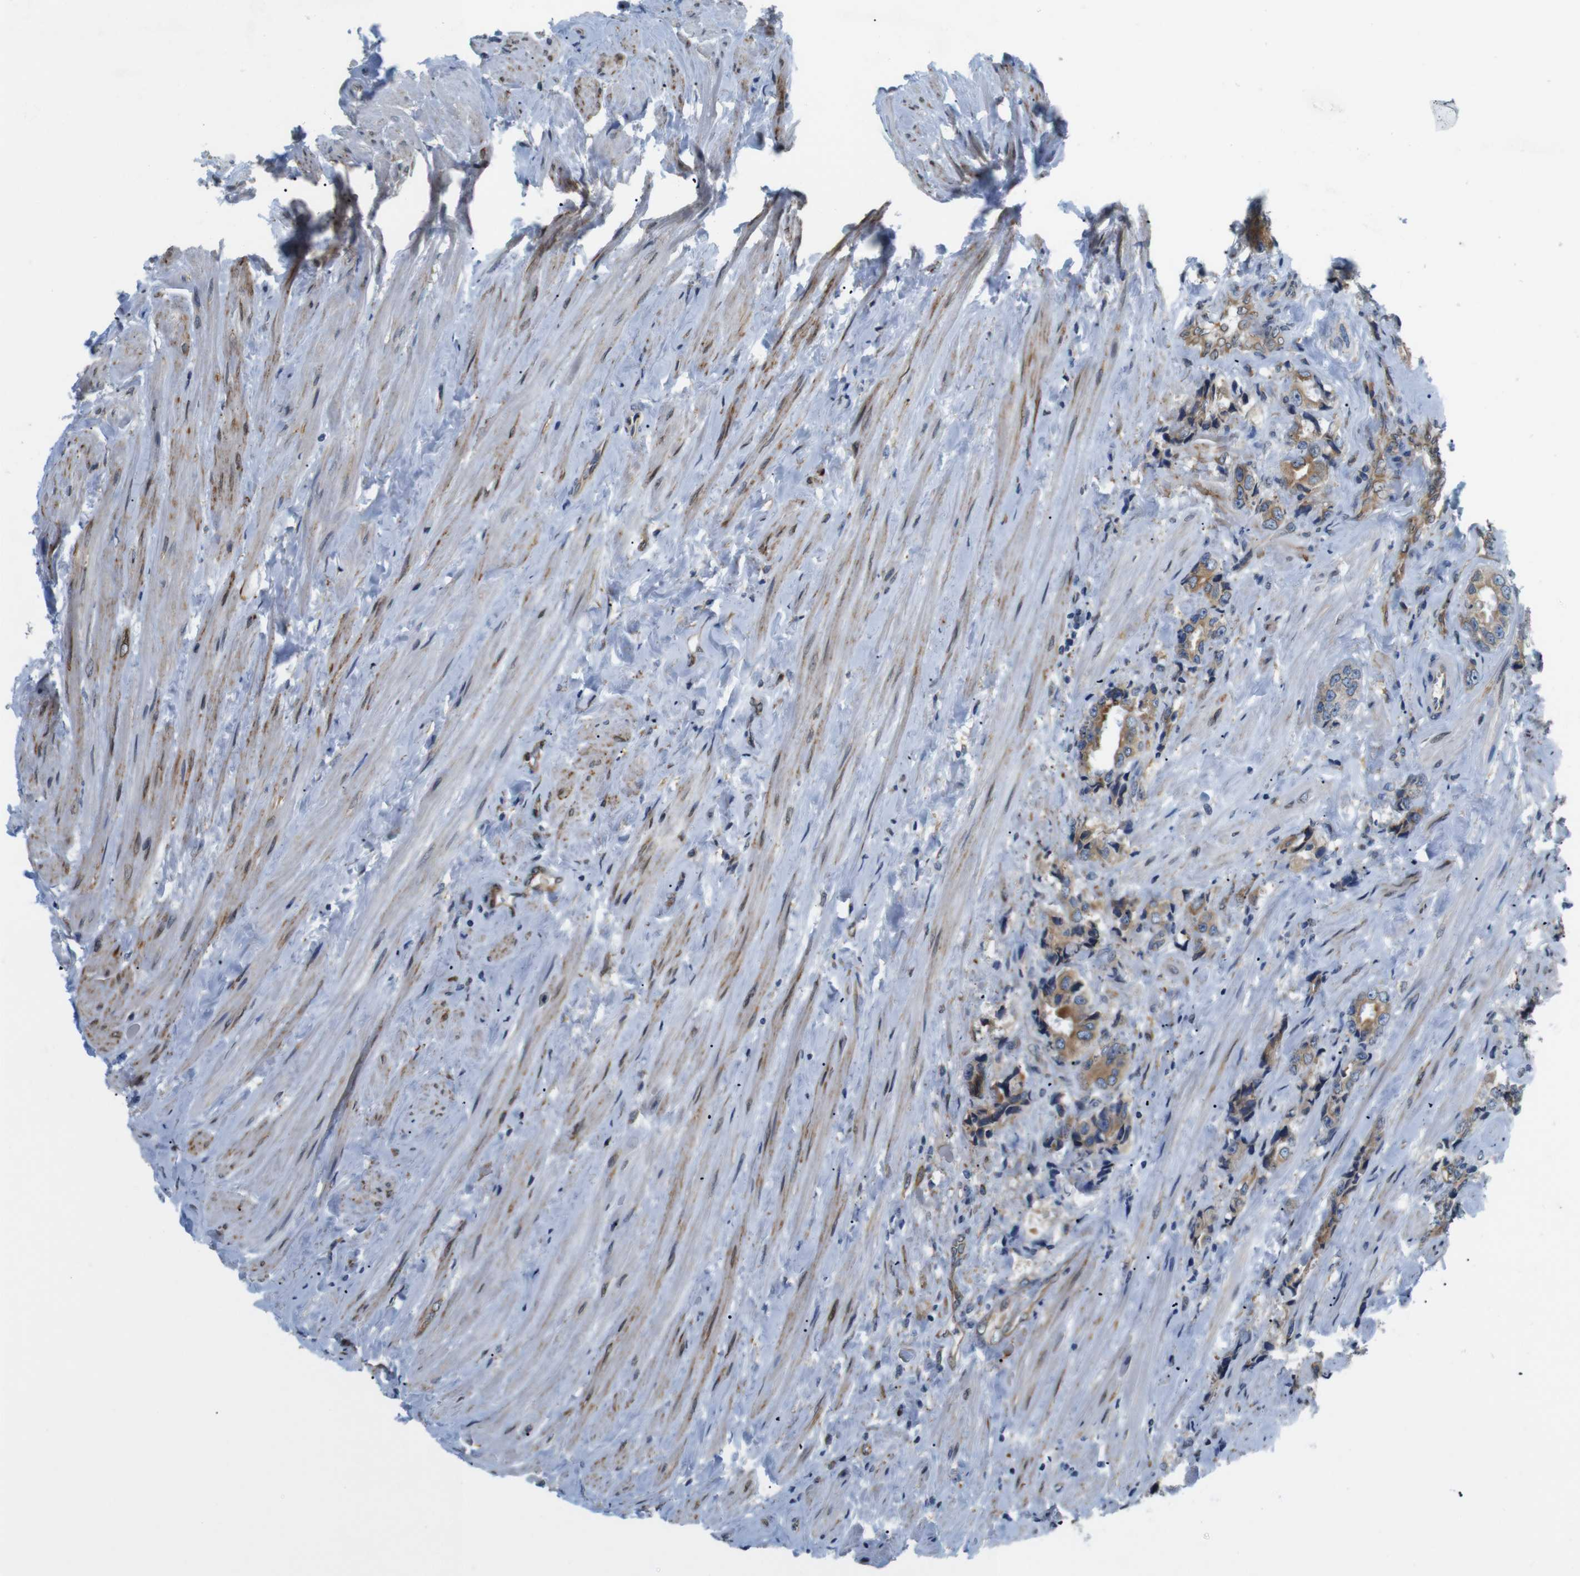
{"staining": {"intensity": "moderate", "quantity": ">75%", "location": "cytoplasmic/membranous"}, "tissue": "prostate cancer", "cell_type": "Tumor cells", "image_type": "cancer", "snomed": [{"axis": "morphology", "description": "Adenocarcinoma, High grade"}, {"axis": "topography", "description": "Prostate"}], "caption": "A micrograph of human prostate adenocarcinoma (high-grade) stained for a protein shows moderate cytoplasmic/membranous brown staining in tumor cells.", "gene": "HACD3", "patient": {"sex": "male", "age": 61}}